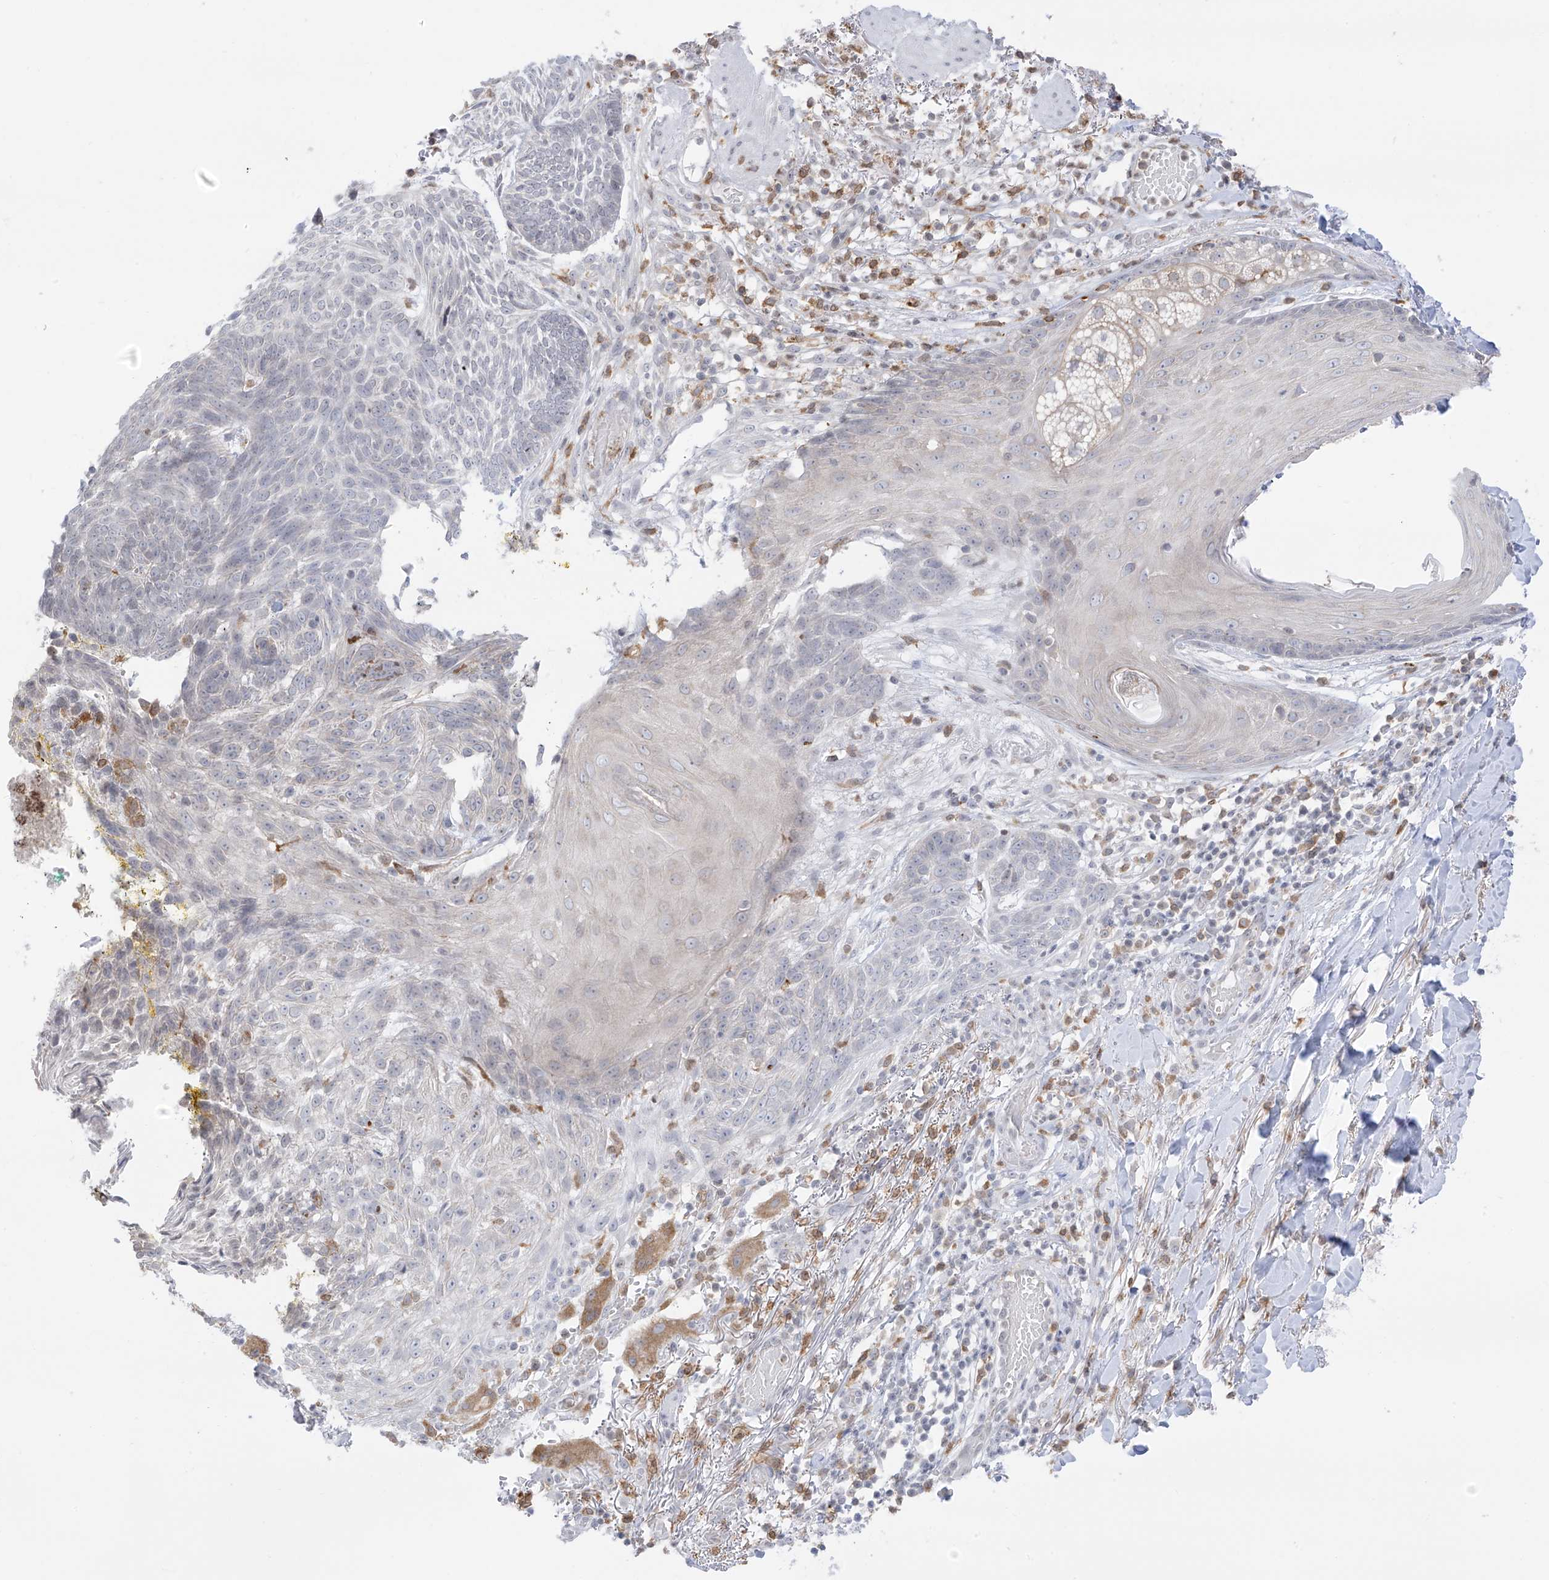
{"staining": {"intensity": "negative", "quantity": "none", "location": "none"}, "tissue": "skin cancer", "cell_type": "Tumor cells", "image_type": "cancer", "snomed": [{"axis": "morphology", "description": "Normal tissue, NOS"}, {"axis": "morphology", "description": "Basal cell carcinoma"}, {"axis": "topography", "description": "Skin"}], "caption": "Tumor cells show no significant positivity in skin cancer (basal cell carcinoma). (Stains: DAB IHC with hematoxylin counter stain, Microscopy: brightfield microscopy at high magnification).", "gene": "TBXAS1", "patient": {"sex": "male", "age": 64}}